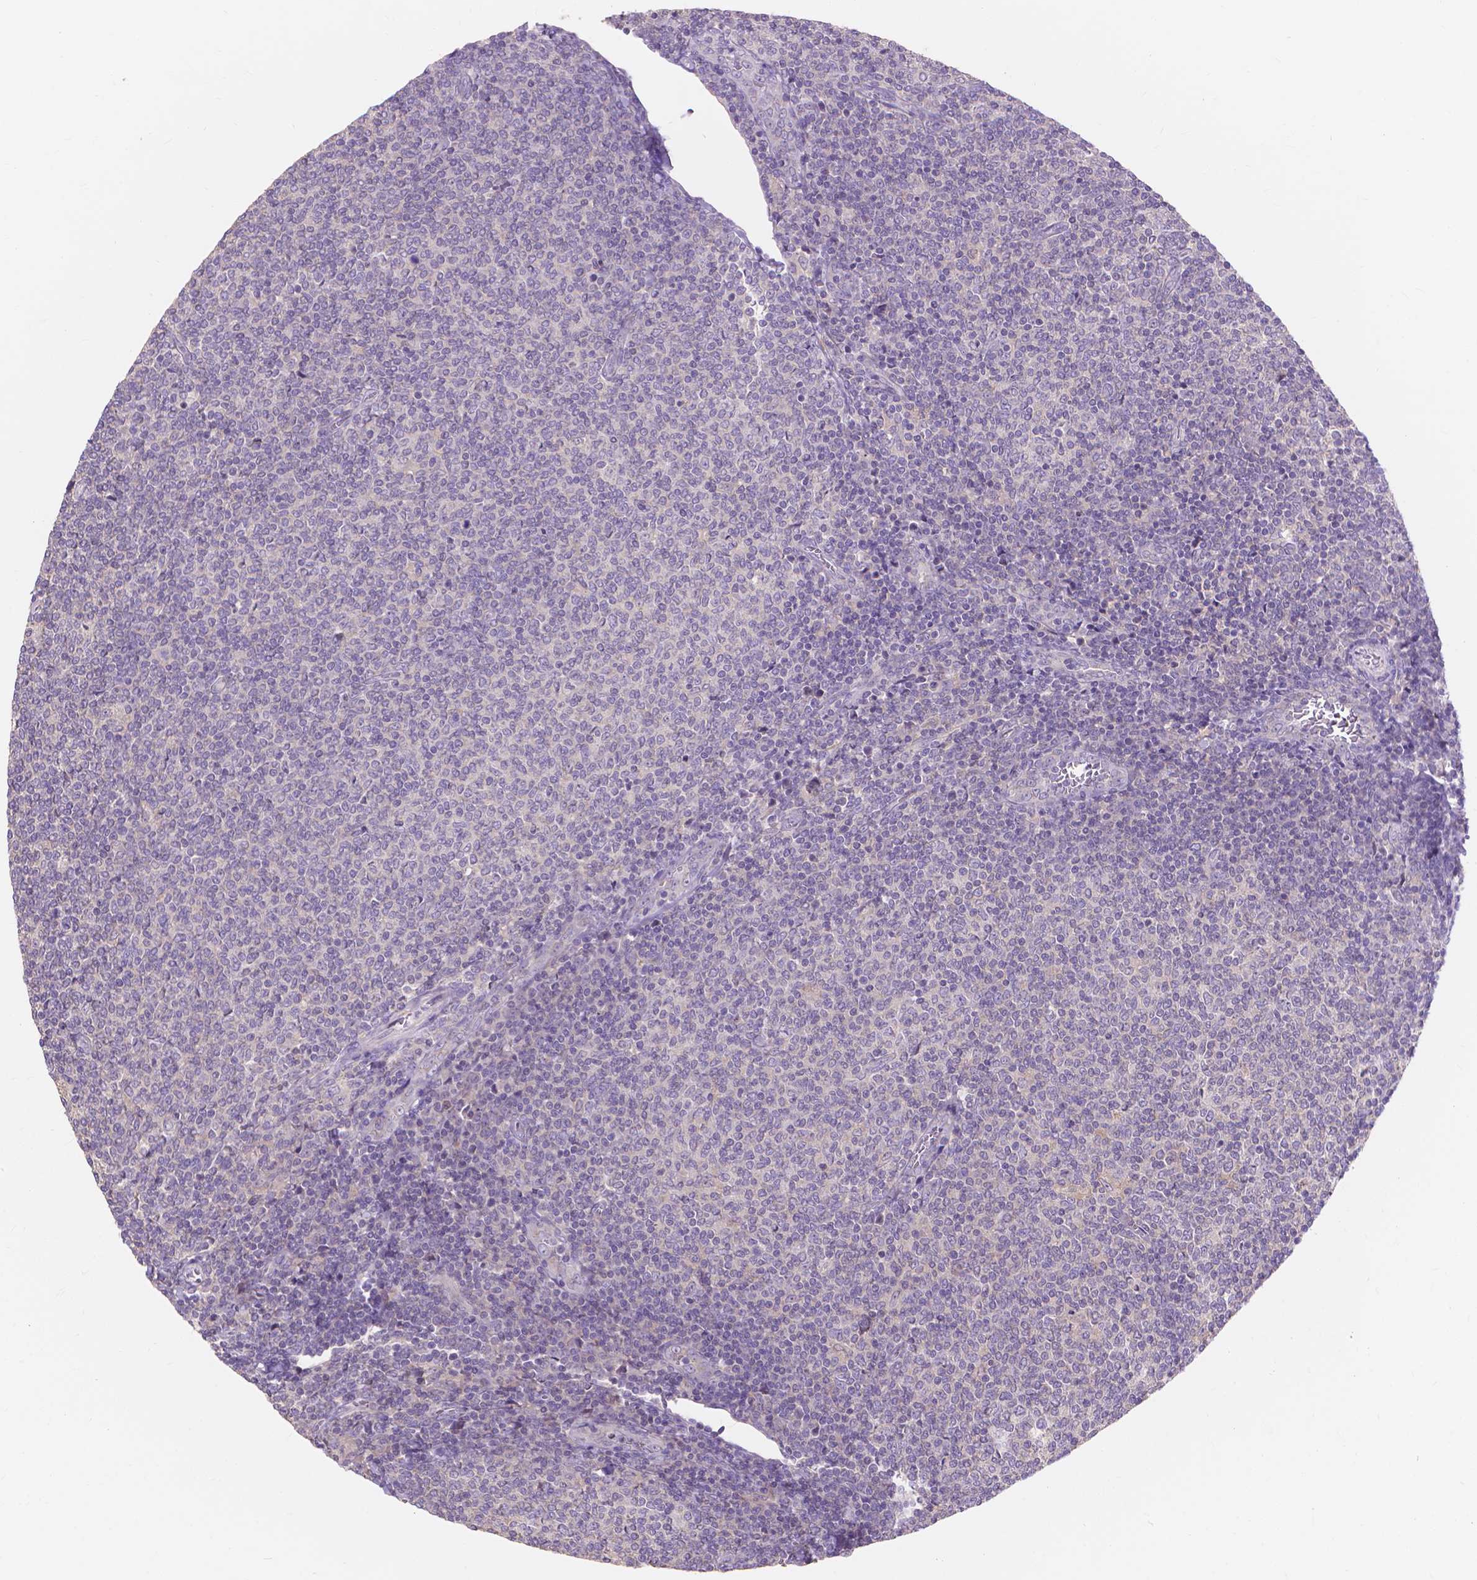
{"staining": {"intensity": "negative", "quantity": "none", "location": "none"}, "tissue": "lymphoma", "cell_type": "Tumor cells", "image_type": "cancer", "snomed": [{"axis": "morphology", "description": "Malignant lymphoma, non-Hodgkin's type, Low grade"}, {"axis": "topography", "description": "Lymph node"}], "caption": "DAB (3,3'-diaminobenzidine) immunohistochemical staining of human malignant lymphoma, non-Hodgkin's type (low-grade) displays no significant expression in tumor cells. (Immunohistochemistry, brightfield microscopy, high magnification).", "gene": "PRDM13", "patient": {"sex": "male", "age": 52}}